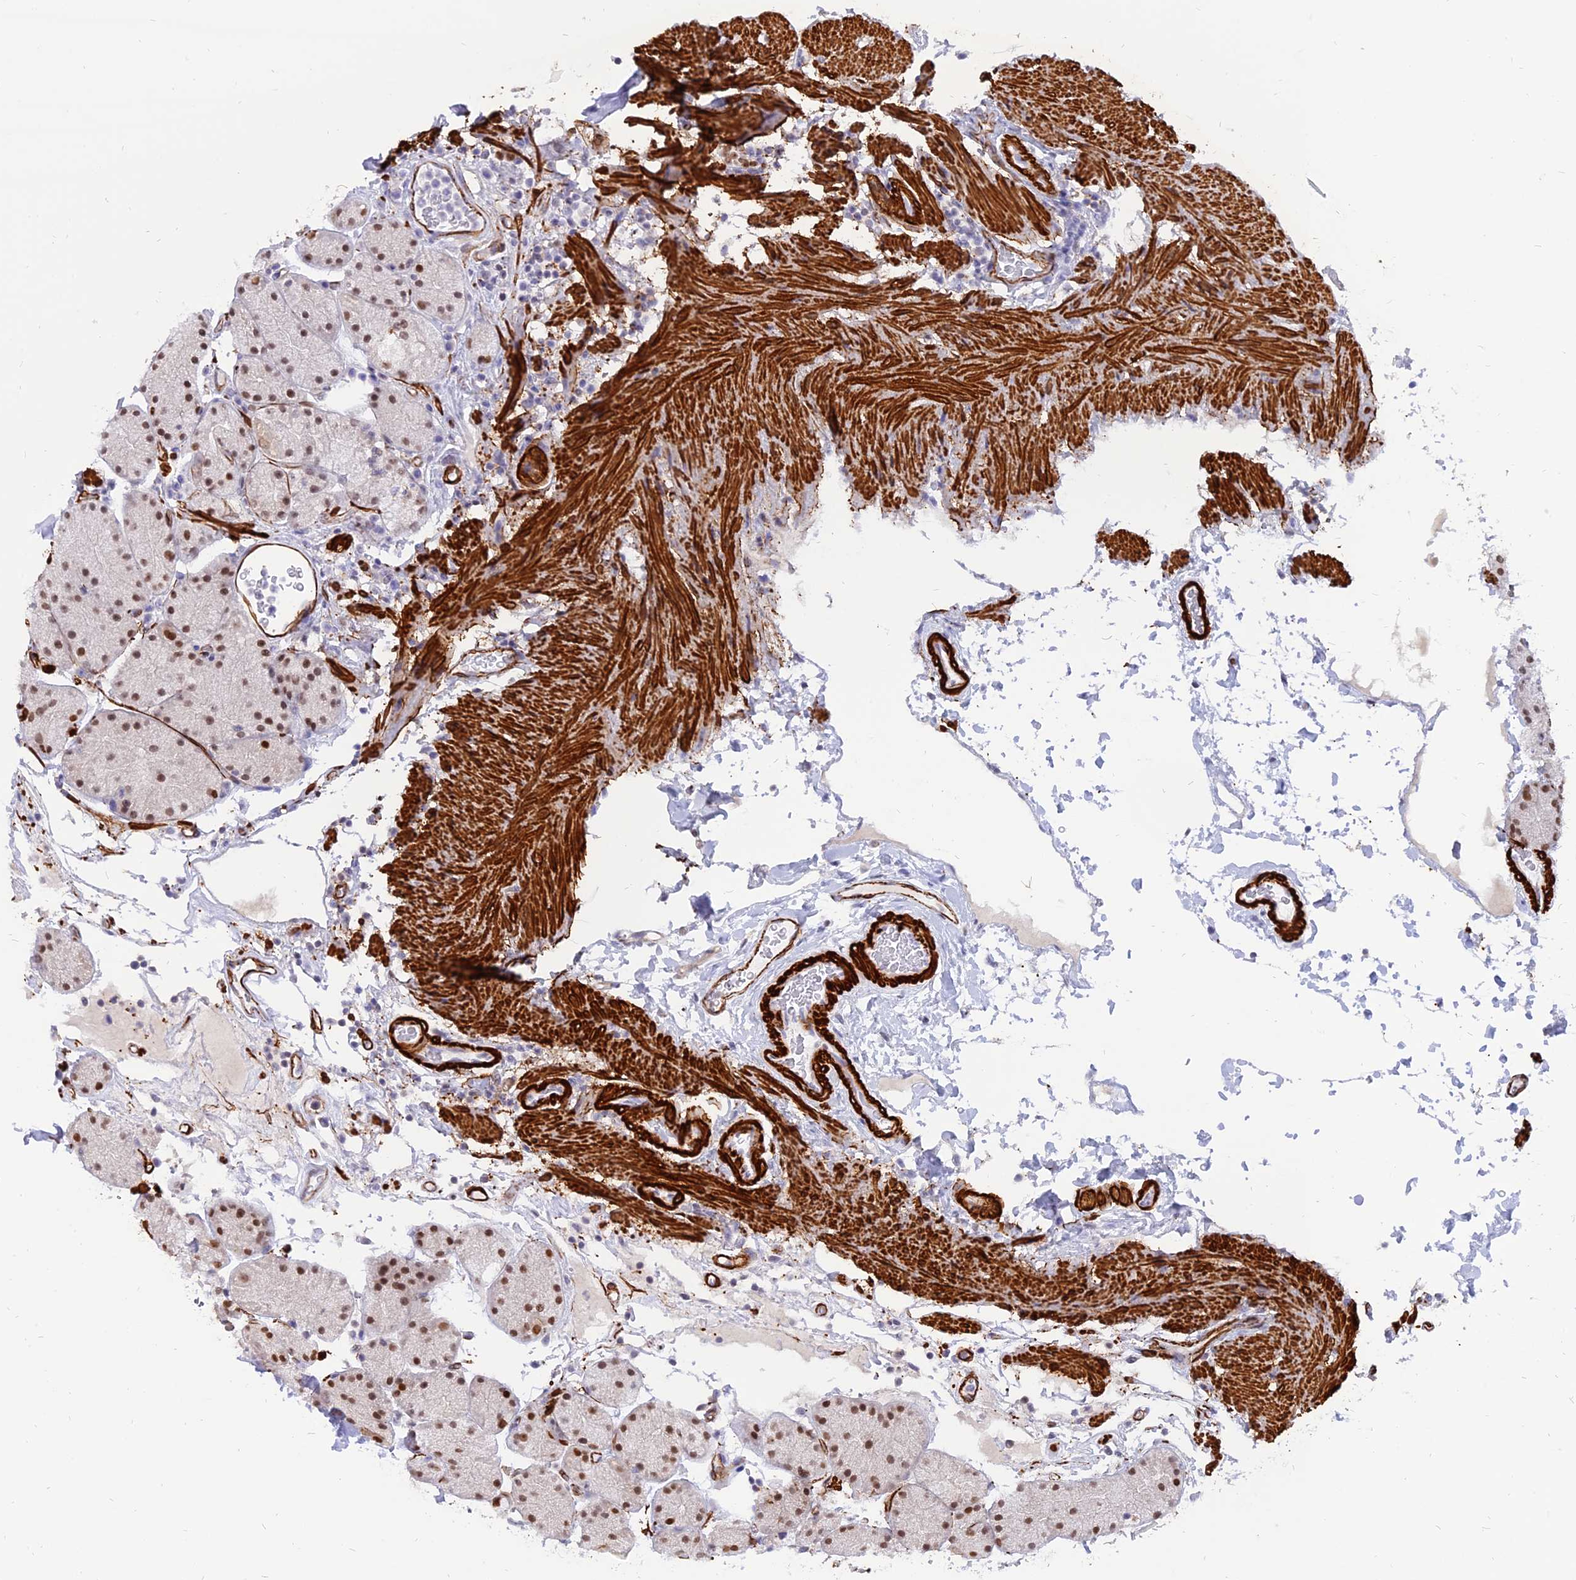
{"staining": {"intensity": "strong", "quantity": ">75%", "location": "nuclear"}, "tissue": "stomach", "cell_type": "Glandular cells", "image_type": "normal", "snomed": [{"axis": "morphology", "description": "Normal tissue, NOS"}, {"axis": "topography", "description": "Stomach, upper"}, {"axis": "topography", "description": "Stomach, lower"}], "caption": "IHC histopathology image of unremarkable stomach stained for a protein (brown), which displays high levels of strong nuclear positivity in about >75% of glandular cells.", "gene": "CENPV", "patient": {"sex": "male", "age": 67}}